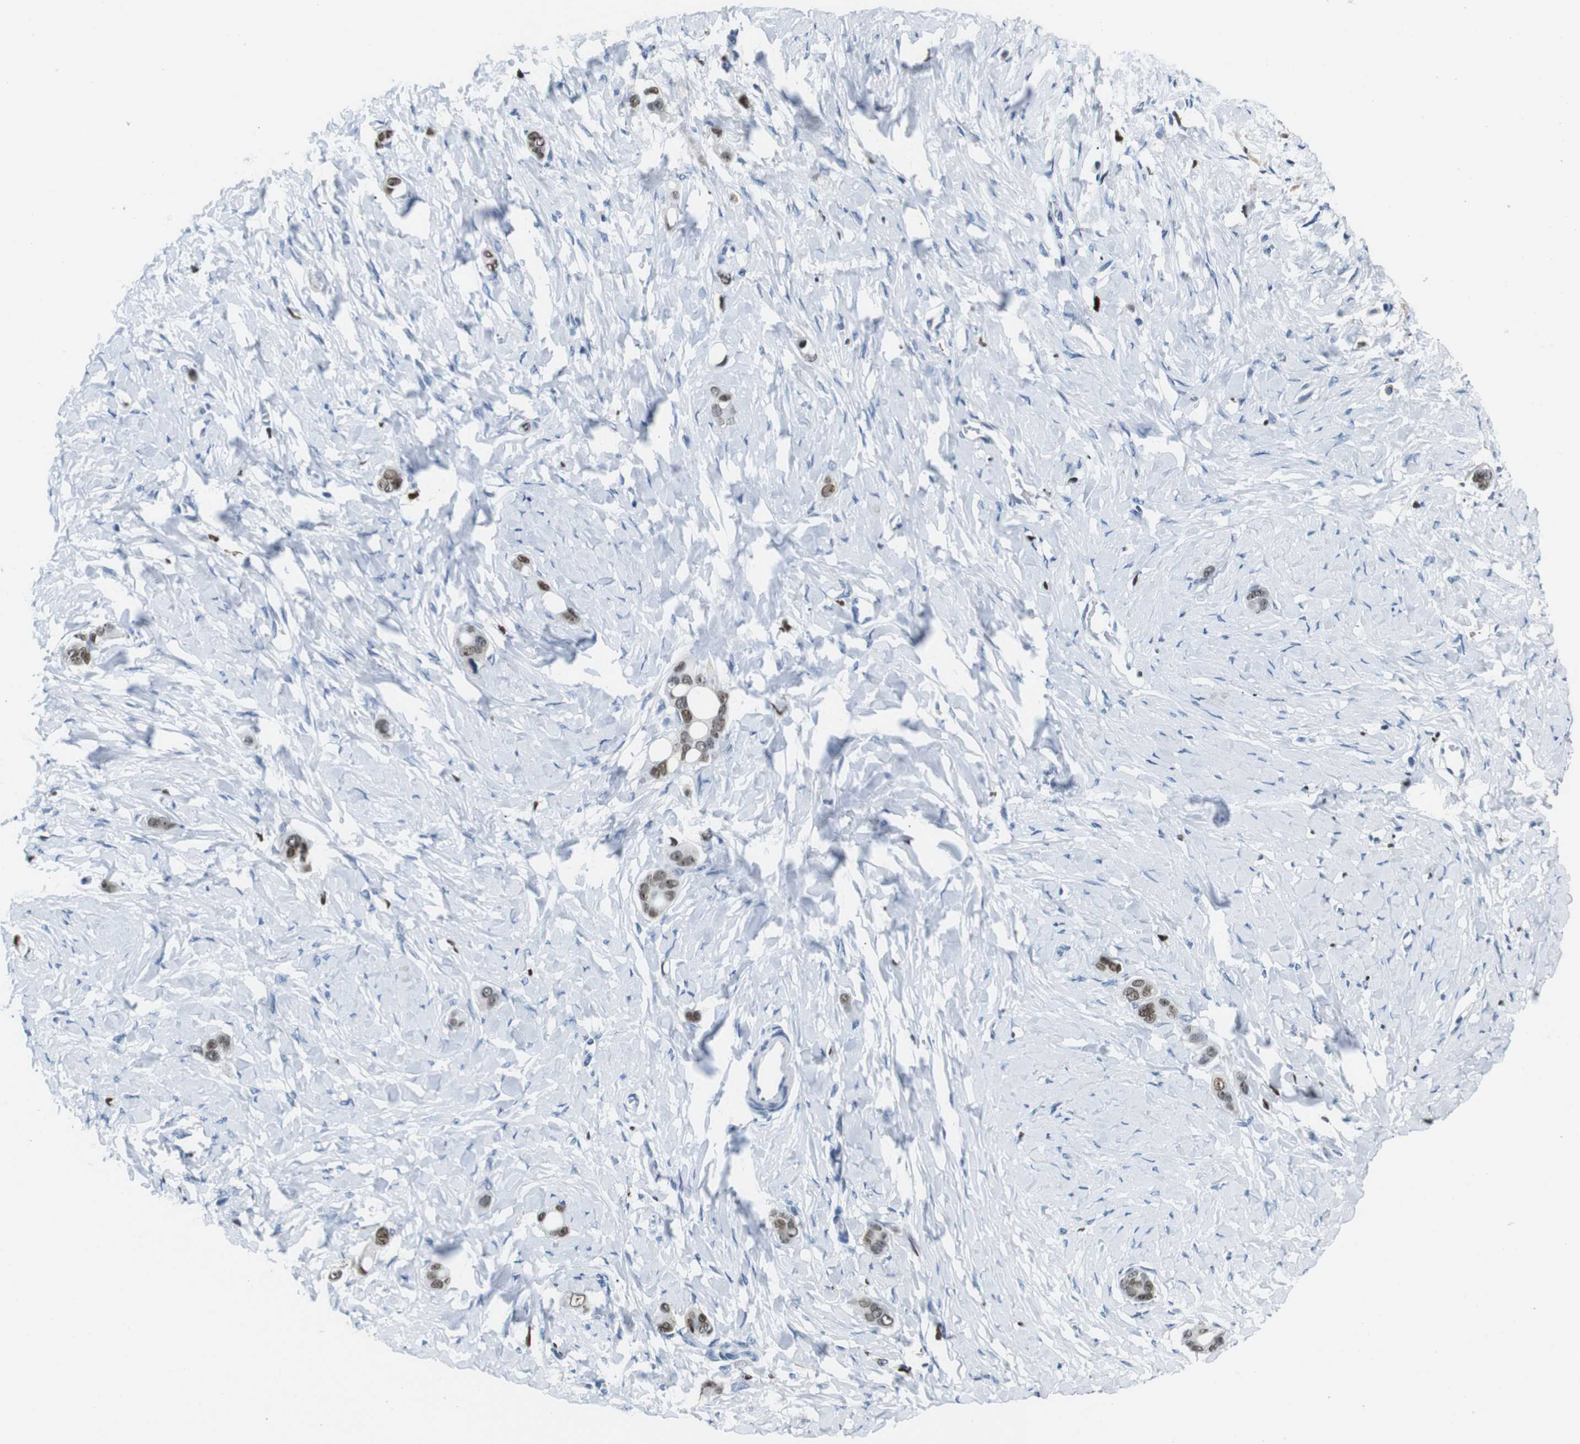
{"staining": {"intensity": "moderate", "quantity": ">75%", "location": "nuclear"}, "tissue": "stomach cancer", "cell_type": "Tumor cells", "image_type": "cancer", "snomed": [{"axis": "morphology", "description": "Adenocarcinoma, NOS"}, {"axis": "topography", "description": "Stomach"}], "caption": "Immunohistochemistry (IHC) (DAB (3,3'-diaminobenzidine)) staining of human stomach cancer (adenocarcinoma) reveals moderate nuclear protein expression in about >75% of tumor cells.", "gene": "IRF8", "patient": {"sex": "female", "age": 75}}